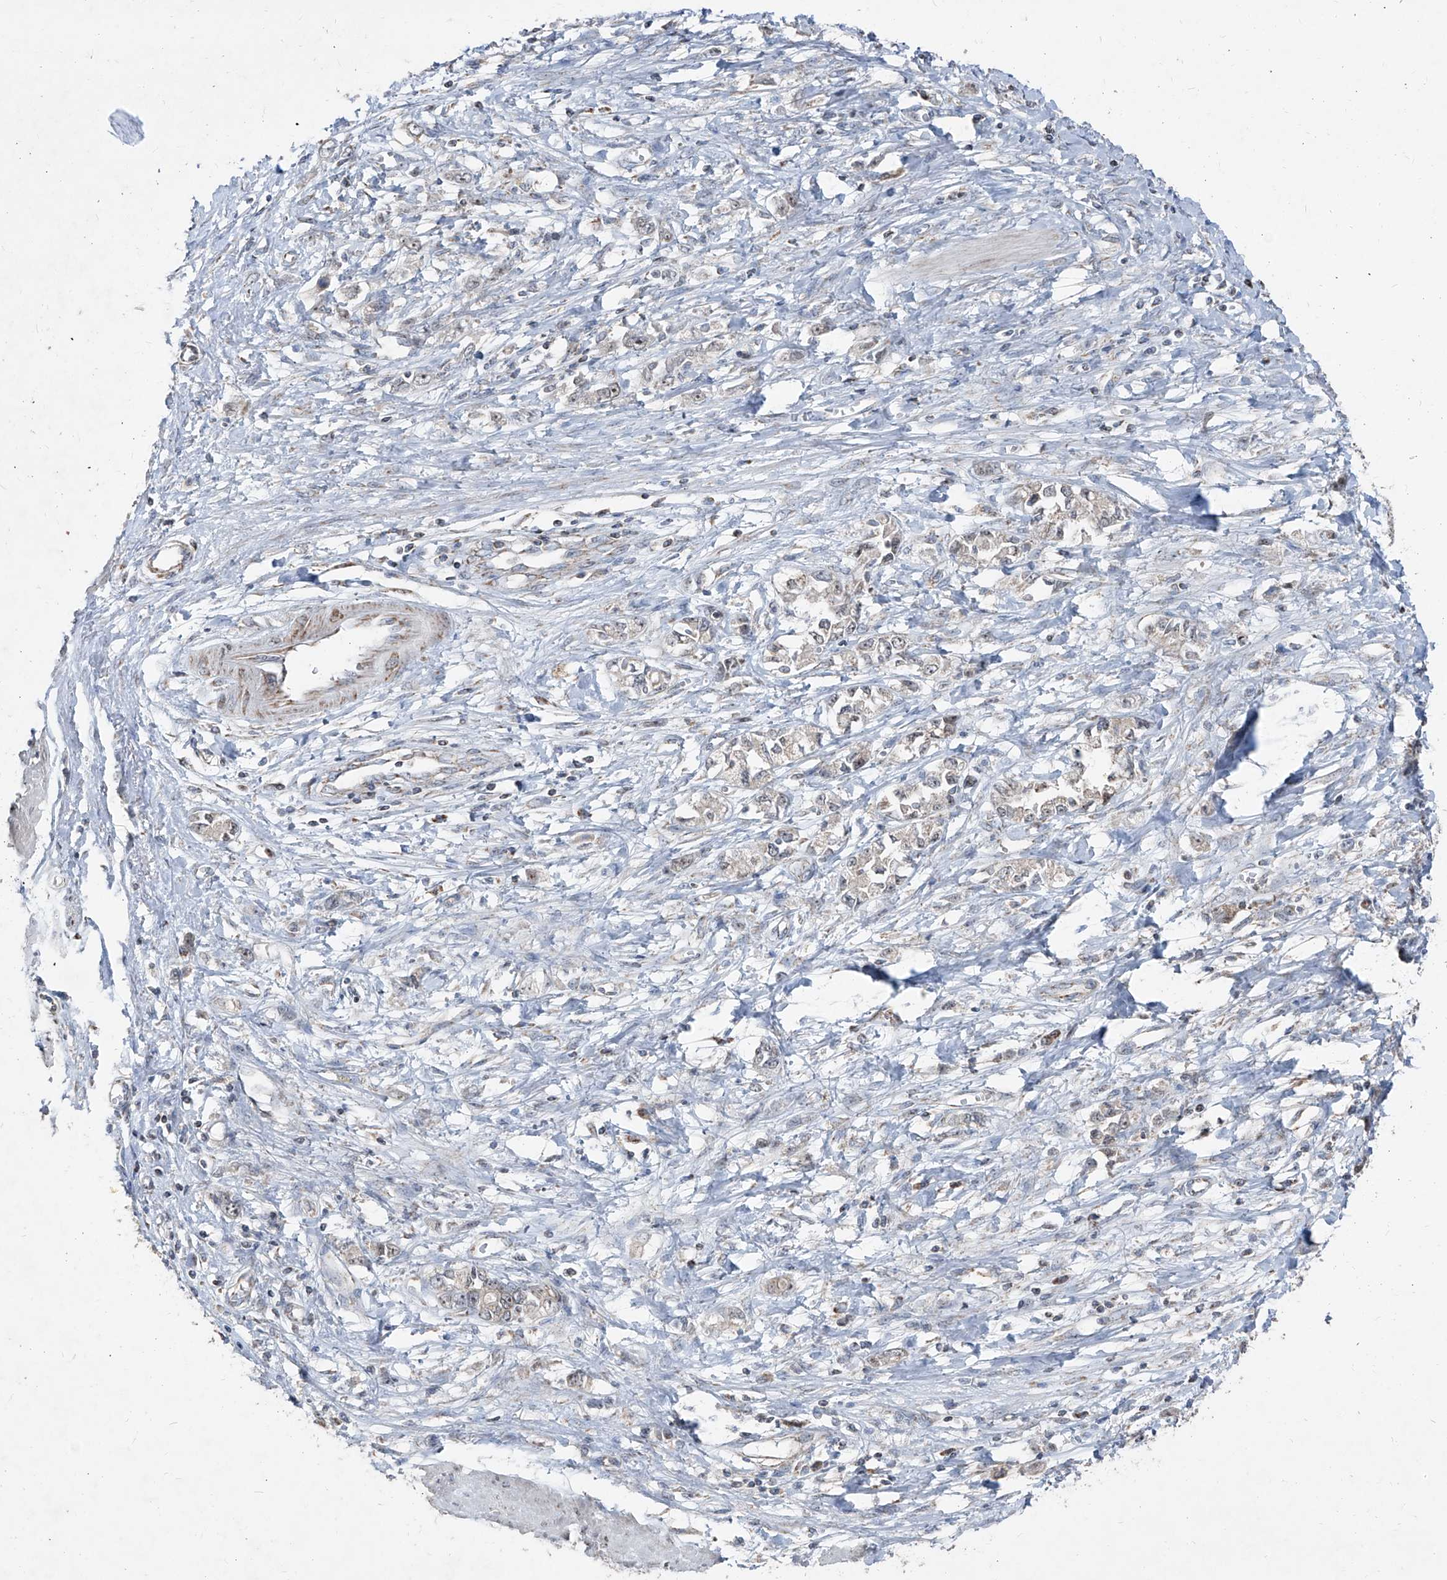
{"staining": {"intensity": "negative", "quantity": "none", "location": "none"}, "tissue": "stomach cancer", "cell_type": "Tumor cells", "image_type": "cancer", "snomed": [{"axis": "morphology", "description": "Adenocarcinoma, NOS"}, {"axis": "topography", "description": "Stomach"}], "caption": "Adenocarcinoma (stomach) was stained to show a protein in brown. There is no significant positivity in tumor cells.", "gene": "NDUFB3", "patient": {"sex": "female", "age": 76}}